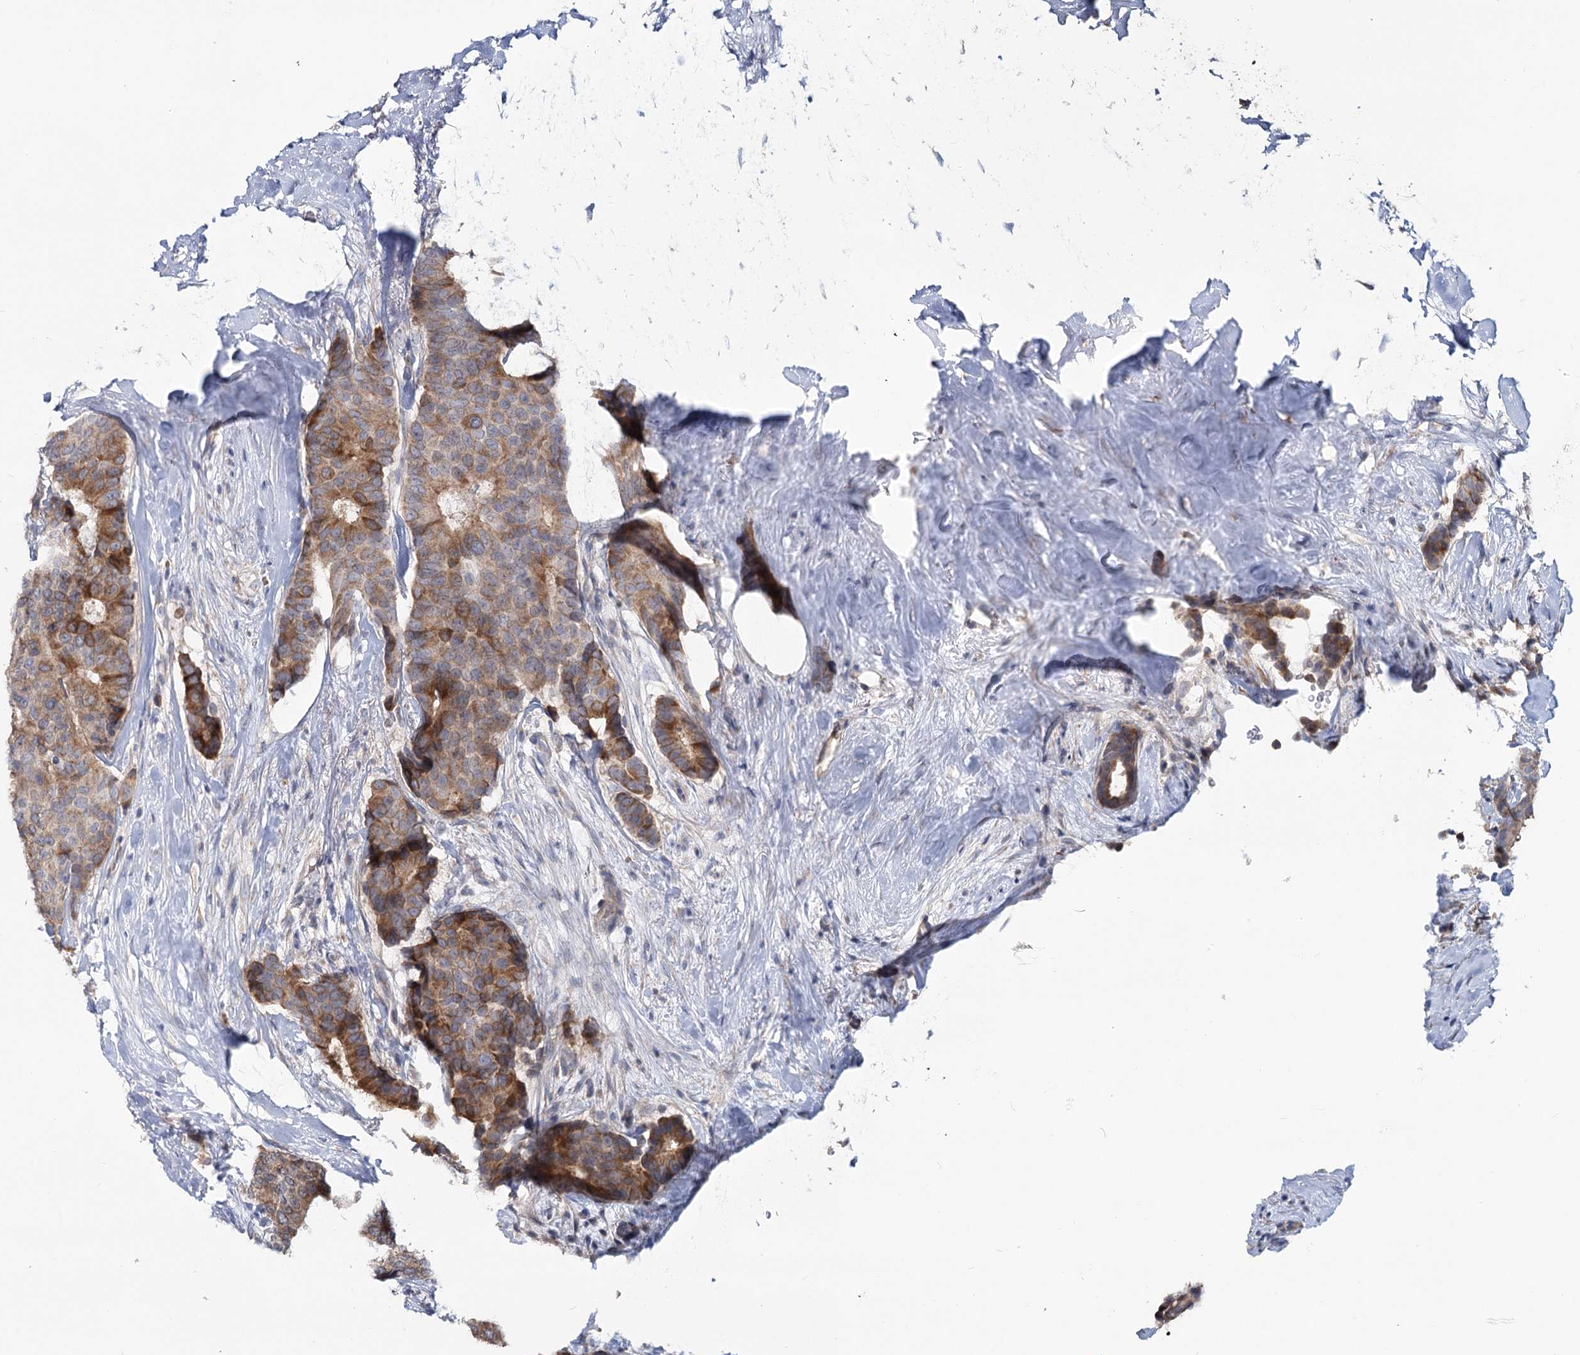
{"staining": {"intensity": "moderate", "quantity": ">75%", "location": "cytoplasmic/membranous"}, "tissue": "breast cancer", "cell_type": "Tumor cells", "image_type": "cancer", "snomed": [{"axis": "morphology", "description": "Duct carcinoma"}, {"axis": "topography", "description": "Breast"}], "caption": "This photomicrograph exhibits immunohistochemistry staining of breast invasive ductal carcinoma, with medium moderate cytoplasmic/membranous staining in approximately >75% of tumor cells.", "gene": "CIB4", "patient": {"sex": "female", "age": 75}}